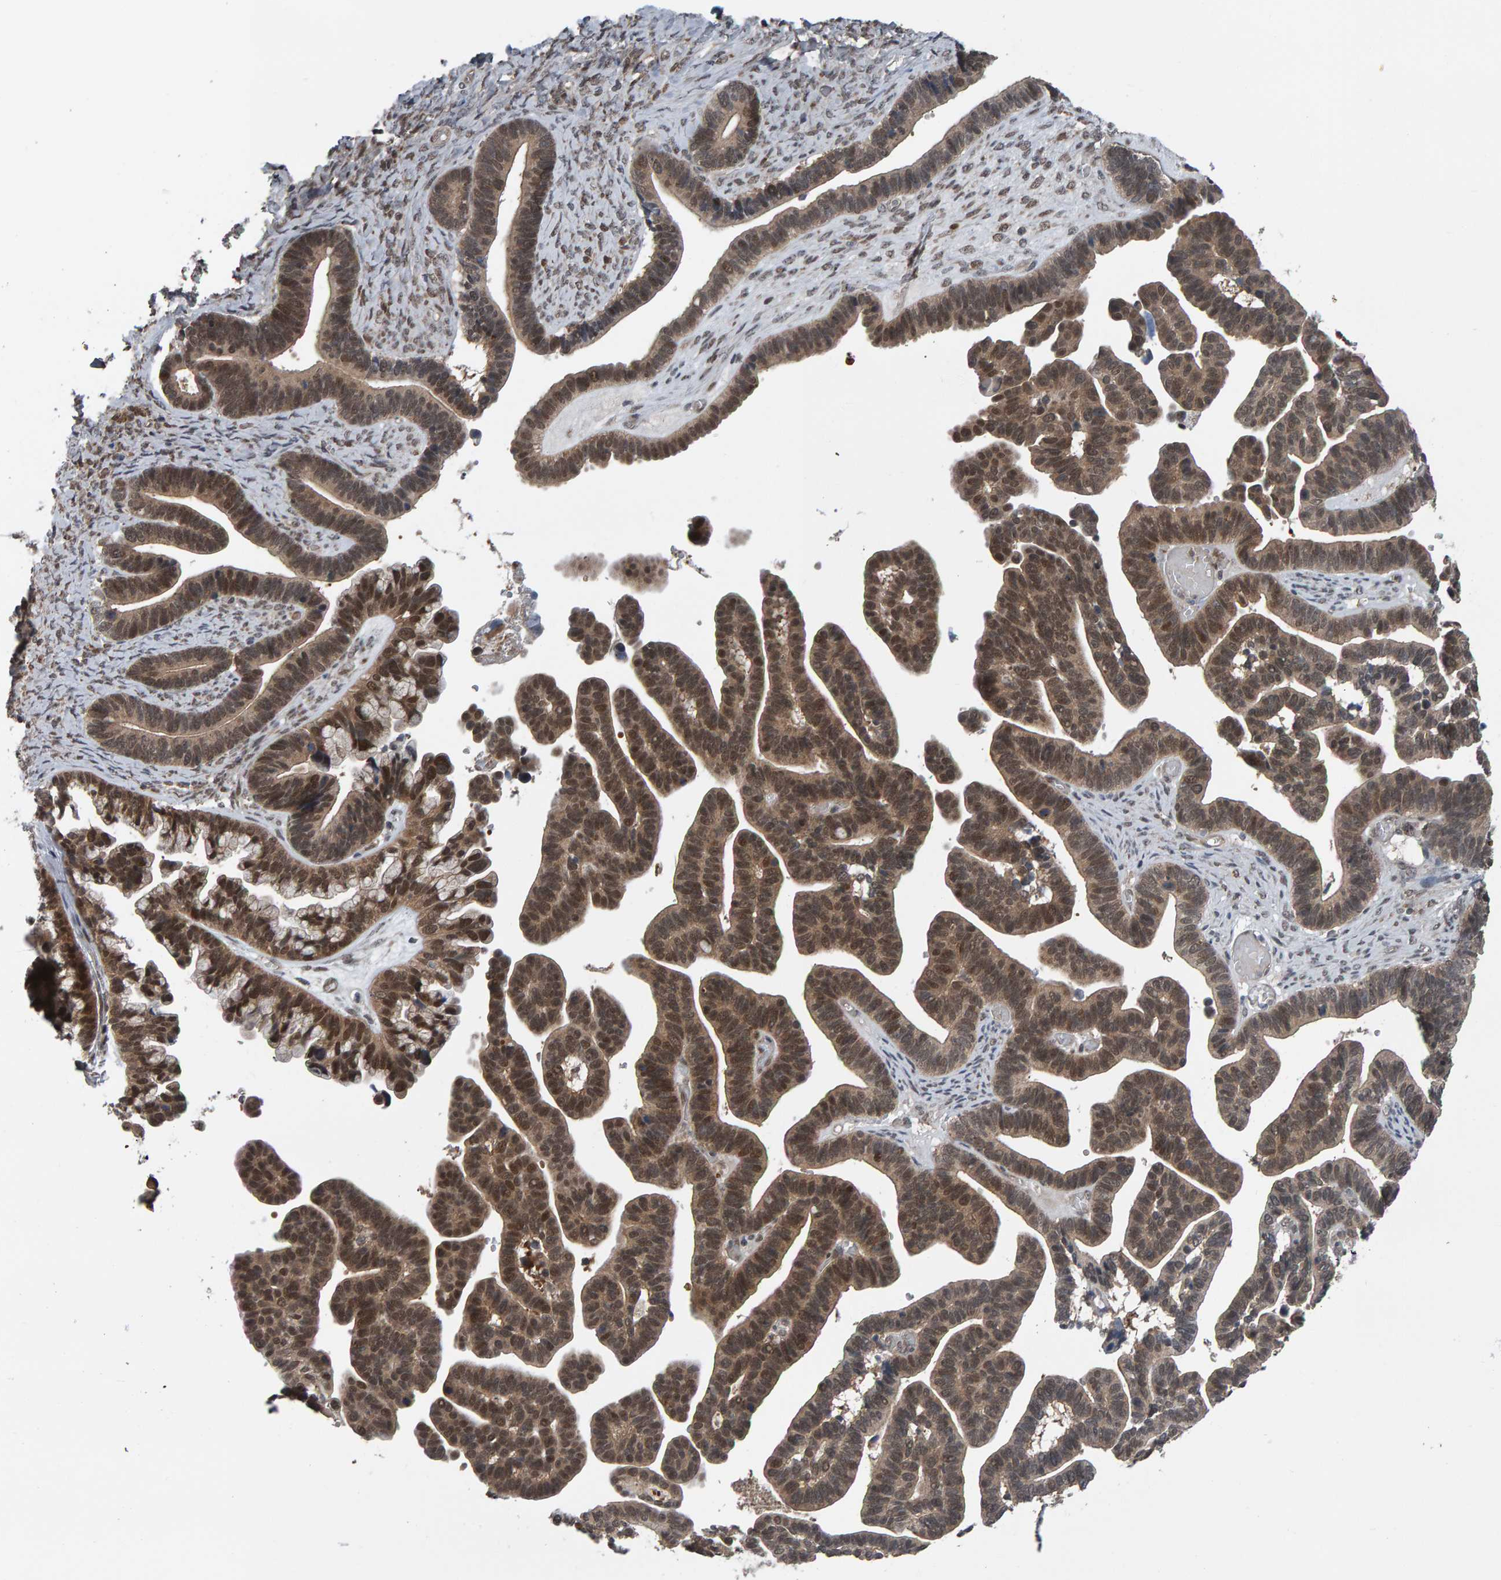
{"staining": {"intensity": "moderate", "quantity": "25%-75%", "location": "cytoplasmic/membranous,nuclear"}, "tissue": "ovarian cancer", "cell_type": "Tumor cells", "image_type": "cancer", "snomed": [{"axis": "morphology", "description": "Cystadenocarcinoma, serous, NOS"}, {"axis": "topography", "description": "Ovary"}], "caption": "This photomicrograph demonstrates IHC staining of human ovarian cancer, with medium moderate cytoplasmic/membranous and nuclear expression in about 25%-75% of tumor cells.", "gene": "COASY", "patient": {"sex": "female", "age": 56}}